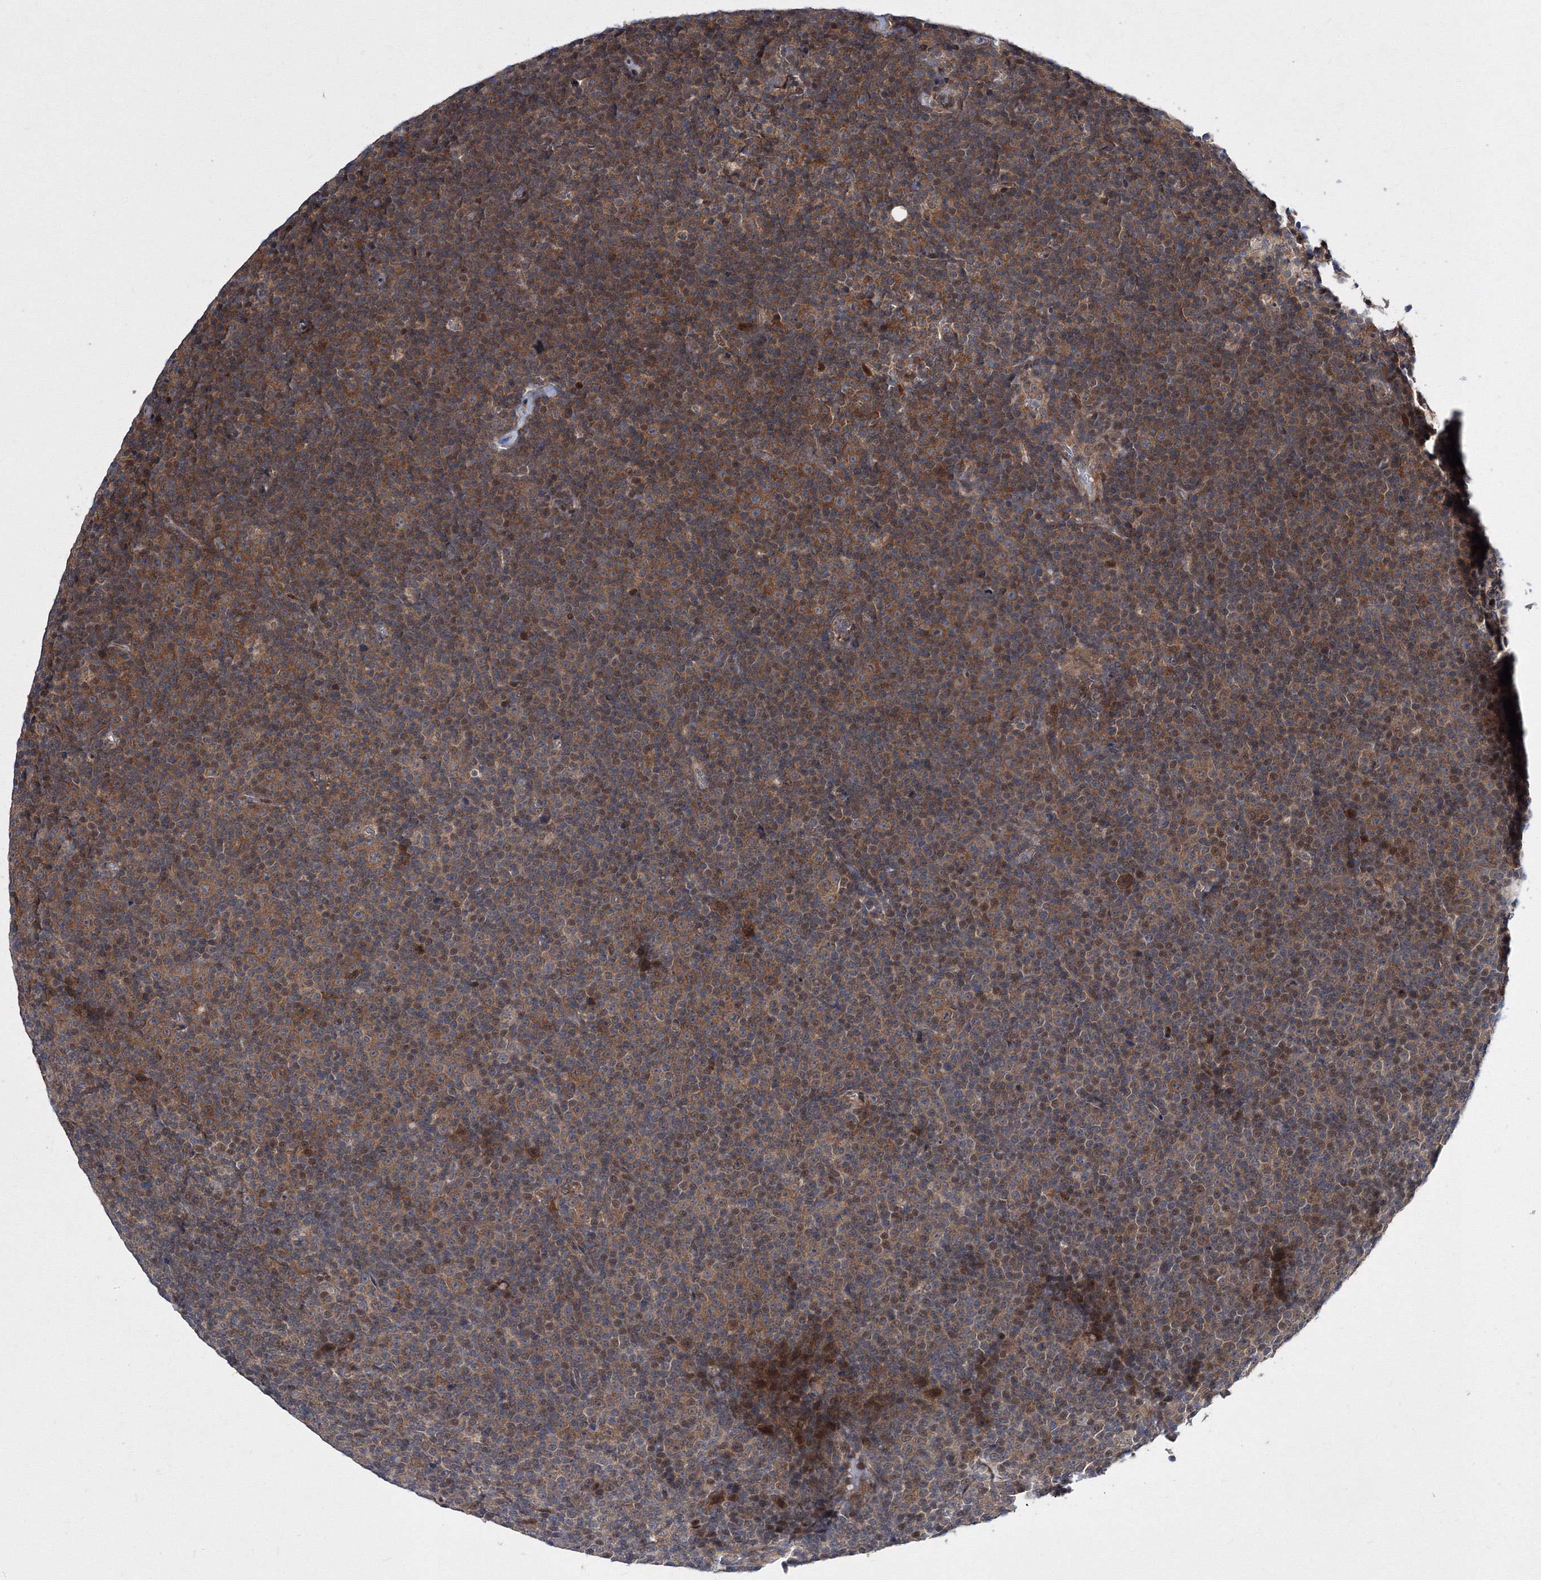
{"staining": {"intensity": "moderate", "quantity": ">75%", "location": "cytoplasmic/membranous"}, "tissue": "lymphoma", "cell_type": "Tumor cells", "image_type": "cancer", "snomed": [{"axis": "morphology", "description": "Malignant lymphoma, non-Hodgkin's type, Low grade"}, {"axis": "topography", "description": "Lymph node"}], "caption": "Protein staining of lymphoma tissue shows moderate cytoplasmic/membranous staining in about >75% of tumor cells. The protein is stained brown, and the nuclei are stained in blue (DAB IHC with brightfield microscopy, high magnification).", "gene": "GPN1", "patient": {"sex": "female", "age": 67}}